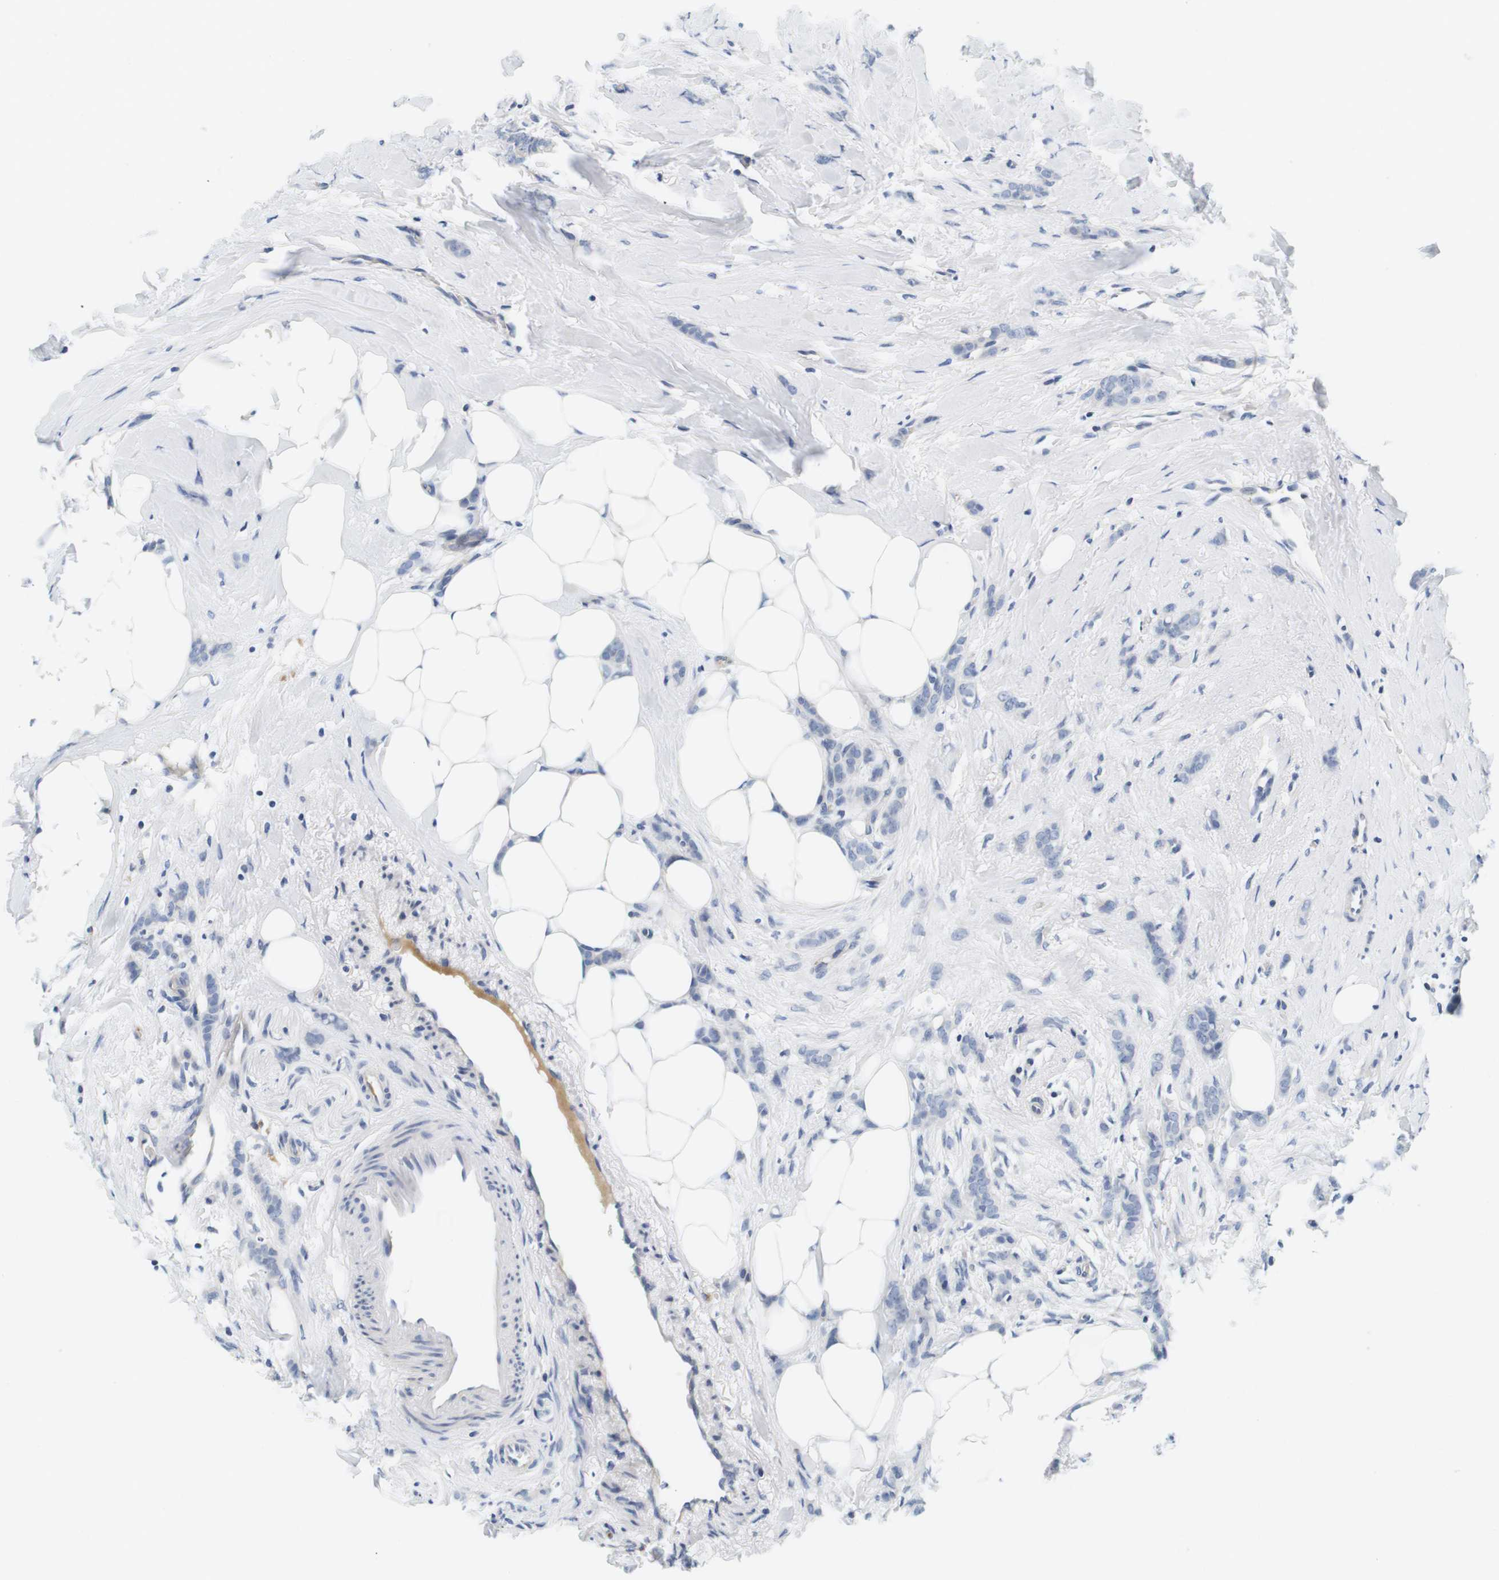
{"staining": {"intensity": "negative", "quantity": "none", "location": "none"}, "tissue": "breast cancer", "cell_type": "Tumor cells", "image_type": "cancer", "snomed": [{"axis": "morphology", "description": "Lobular carcinoma, in situ"}, {"axis": "morphology", "description": "Lobular carcinoma"}, {"axis": "topography", "description": "Breast"}], "caption": "This is an IHC micrograph of human breast cancer (lobular carcinoma). There is no expression in tumor cells.", "gene": "KCNJ5", "patient": {"sex": "female", "age": 41}}